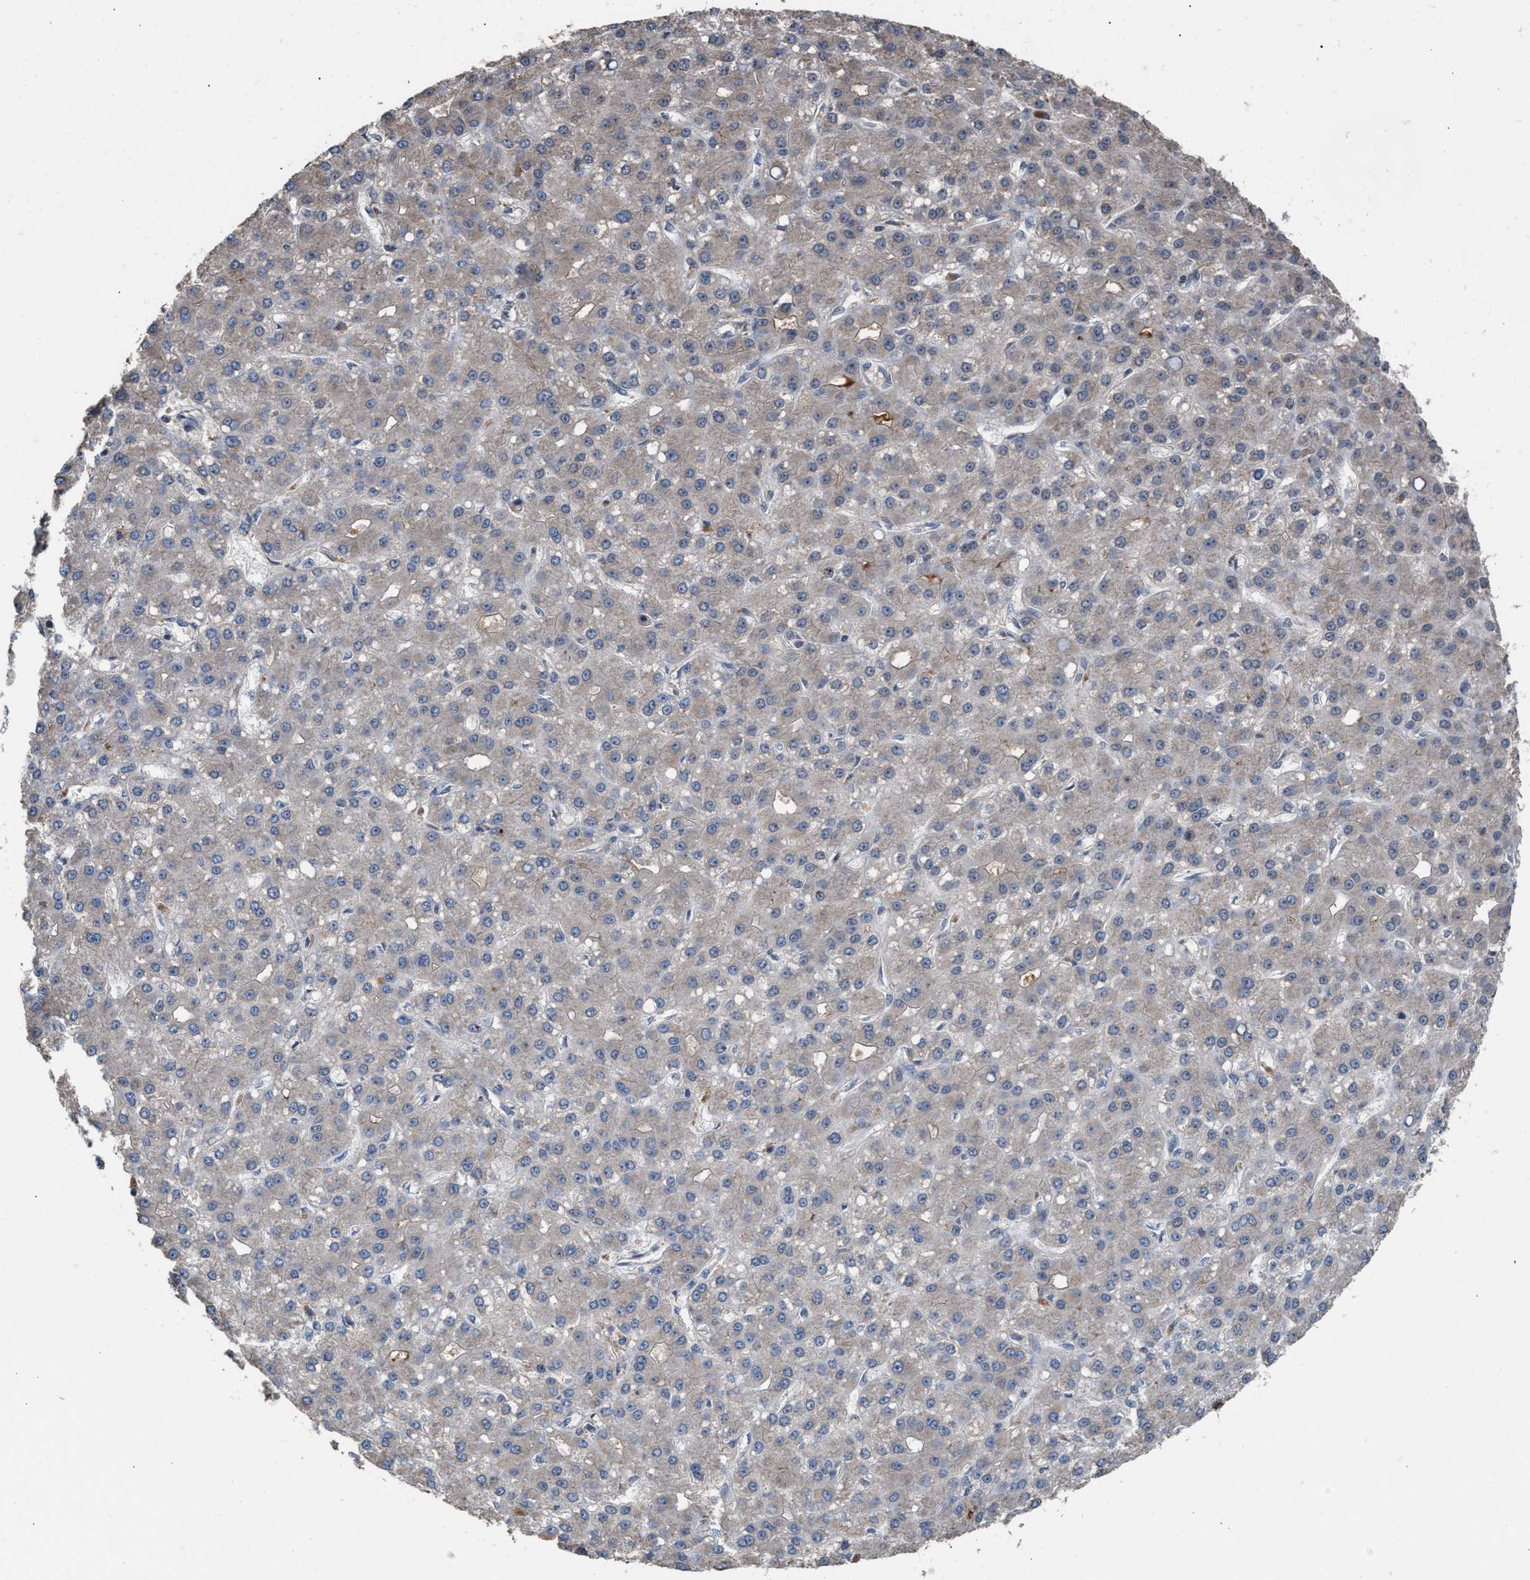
{"staining": {"intensity": "negative", "quantity": "none", "location": "none"}, "tissue": "liver cancer", "cell_type": "Tumor cells", "image_type": "cancer", "snomed": [{"axis": "morphology", "description": "Carcinoma, Hepatocellular, NOS"}, {"axis": "topography", "description": "Liver"}], "caption": "Human liver hepatocellular carcinoma stained for a protein using immunohistochemistry (IHC) exhibits no expression in tumor cells.", "gene": "C9orf78", "patient": {"sex": "male", "age": 67}}